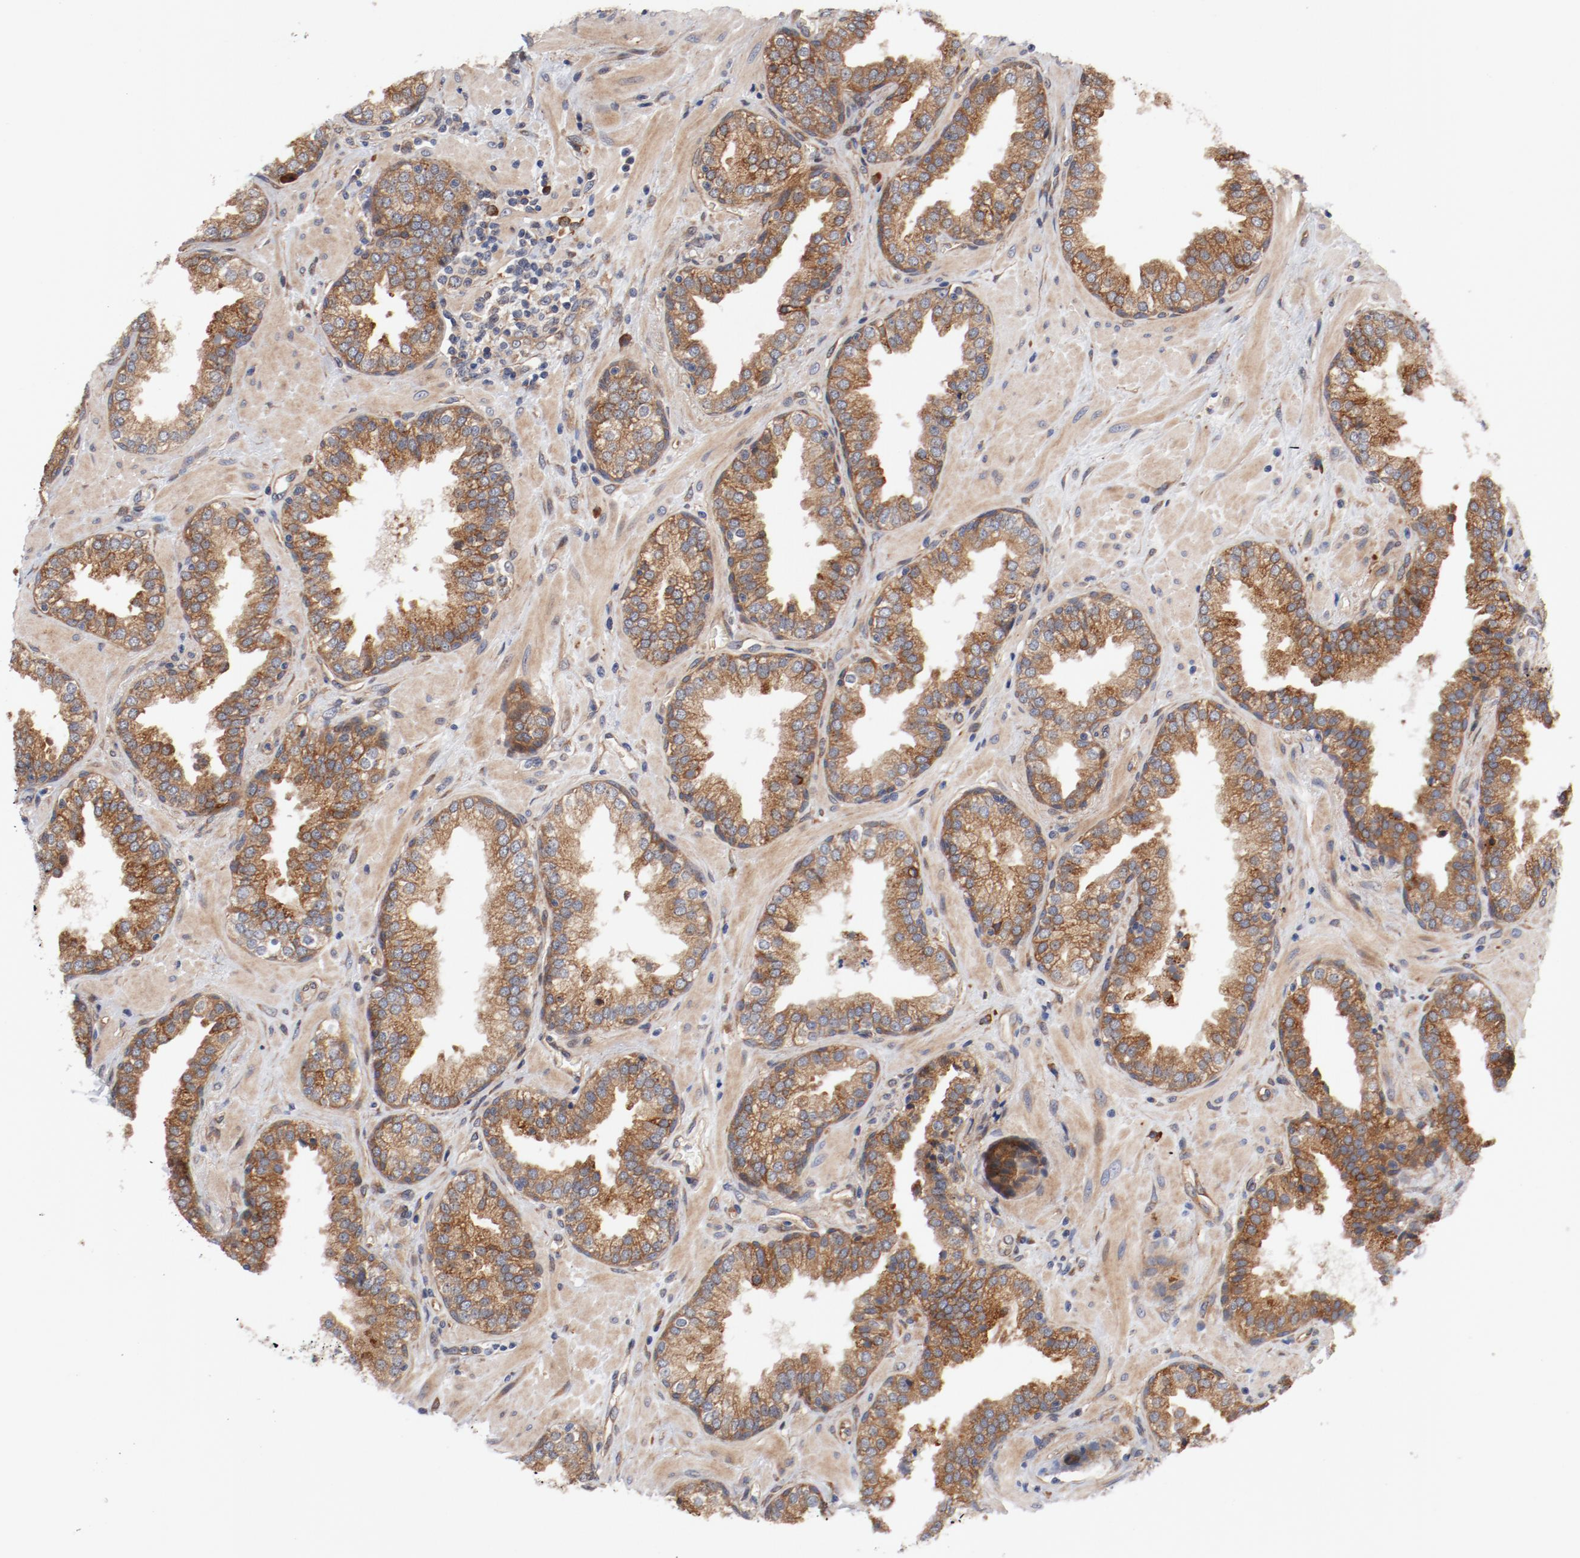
{"staining": {"intensity": "moderate", "quantity": ">75%", "location": "cytoplasmic/membranous"}, "tissue": "prostate", "cell_type": "Glandular cells", "image_type": "normal", "snomed": [{"axis": "morphology", "description": "Normal tissue, NOS"}, {"axis": "topography", "description": "Prostate"}], "caption": "Unremarkable prostate displays moderate cytoplasmic/membranous expression in approximately >75% of glandular cells.", "gene": "PITPNM2", "patient": {"sex": "male", "age": 51}}